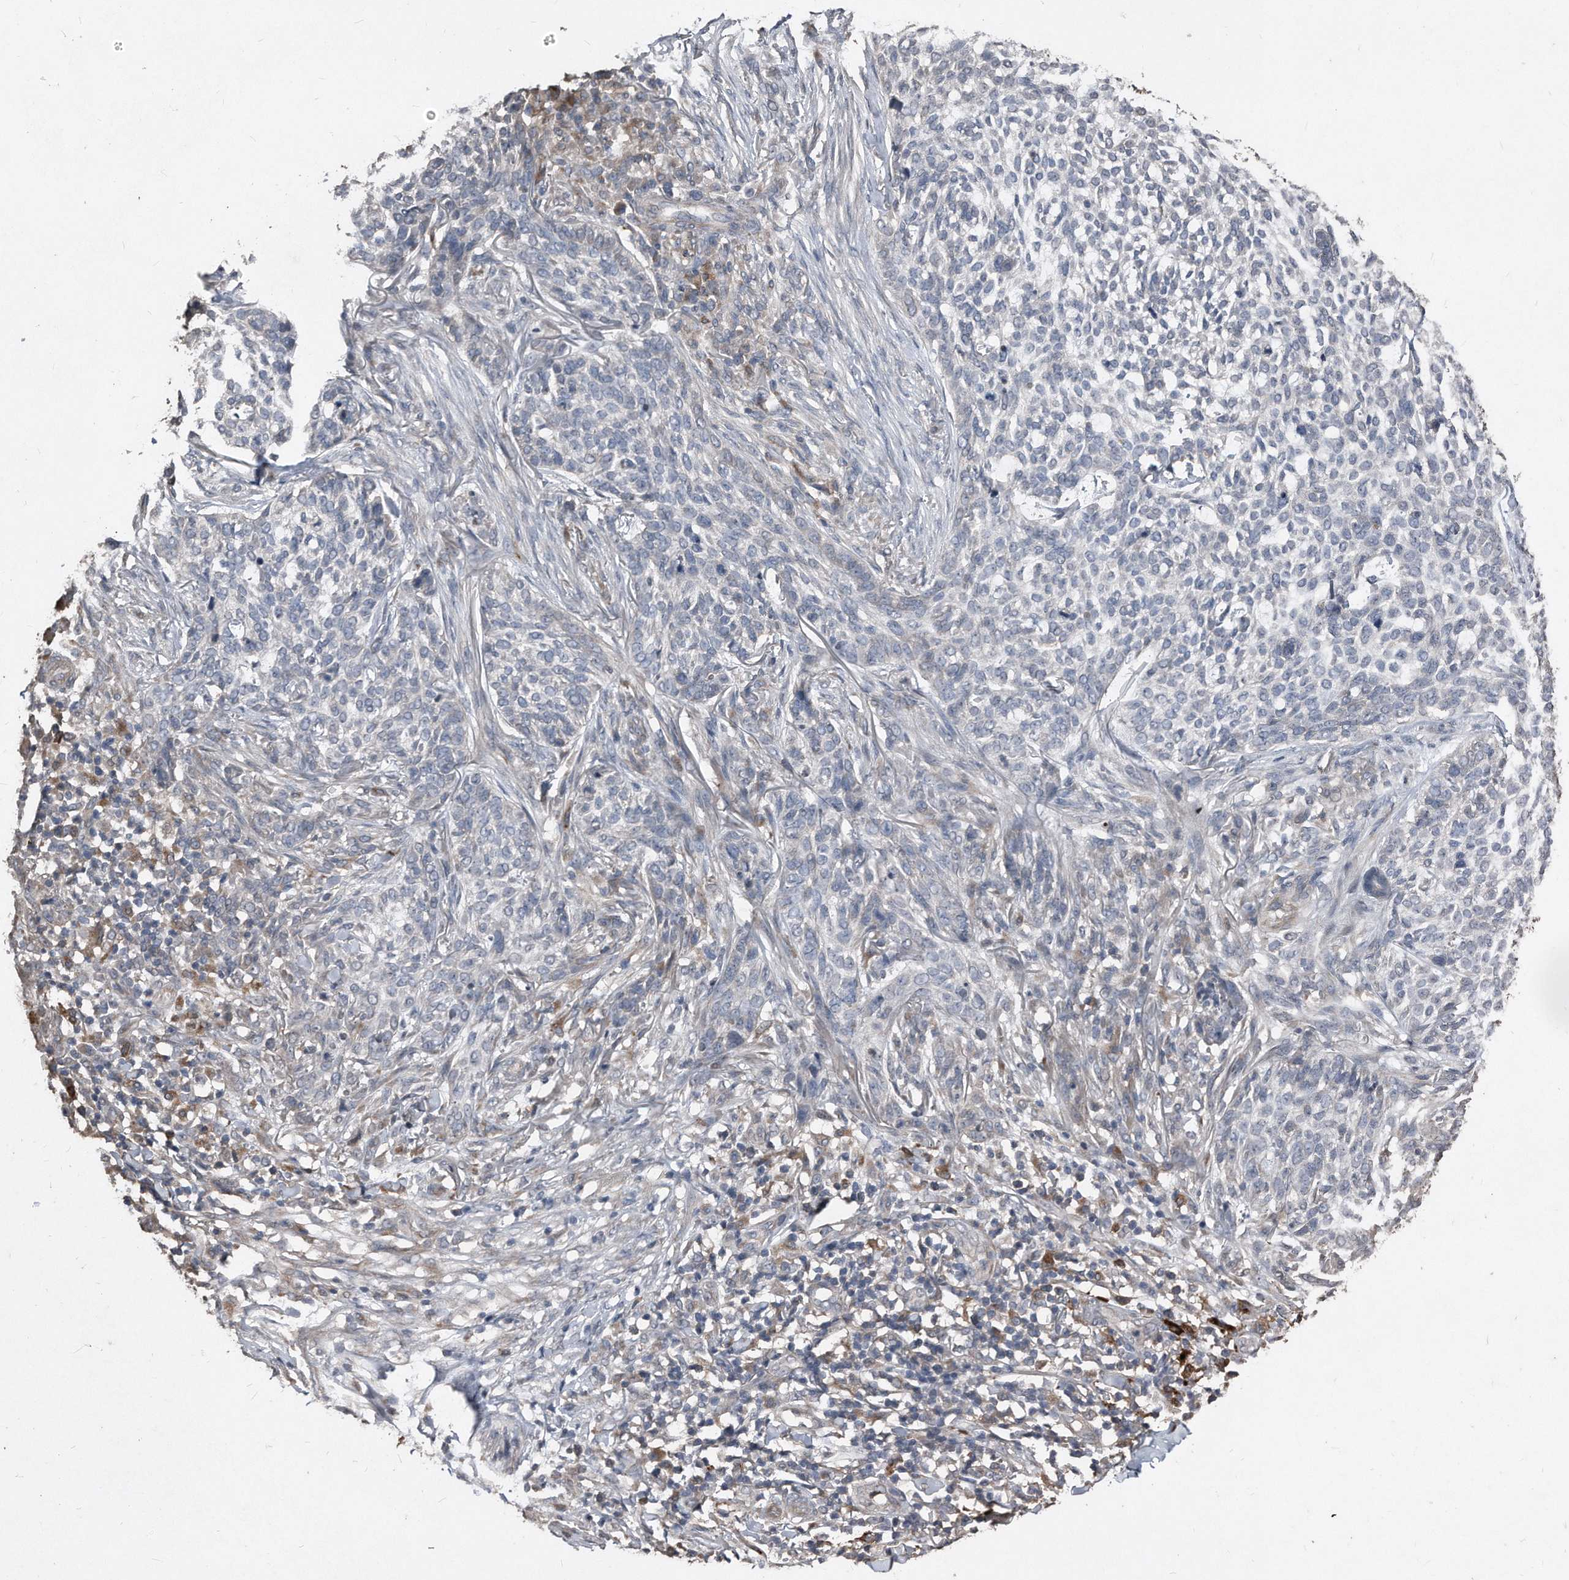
{"staining": {"intensity": "negative", "quantity": "none", "location": "none"}, "tissue": "skin cancer", "cell_type": "Tumor cells", "image_type": "cancer", "snomed": [{"axis": "morphology", "description": "Basal cell carcinoma"}, {"axis": "topography", "description": "Skin"}], "caption": "High power microscopy histopathology image of an IHC micrograph of skin cancer, revealing no significant expression in tumor cells.", "gene": "ANKRD10", "patient": {"sex": "female", "age": 64}}